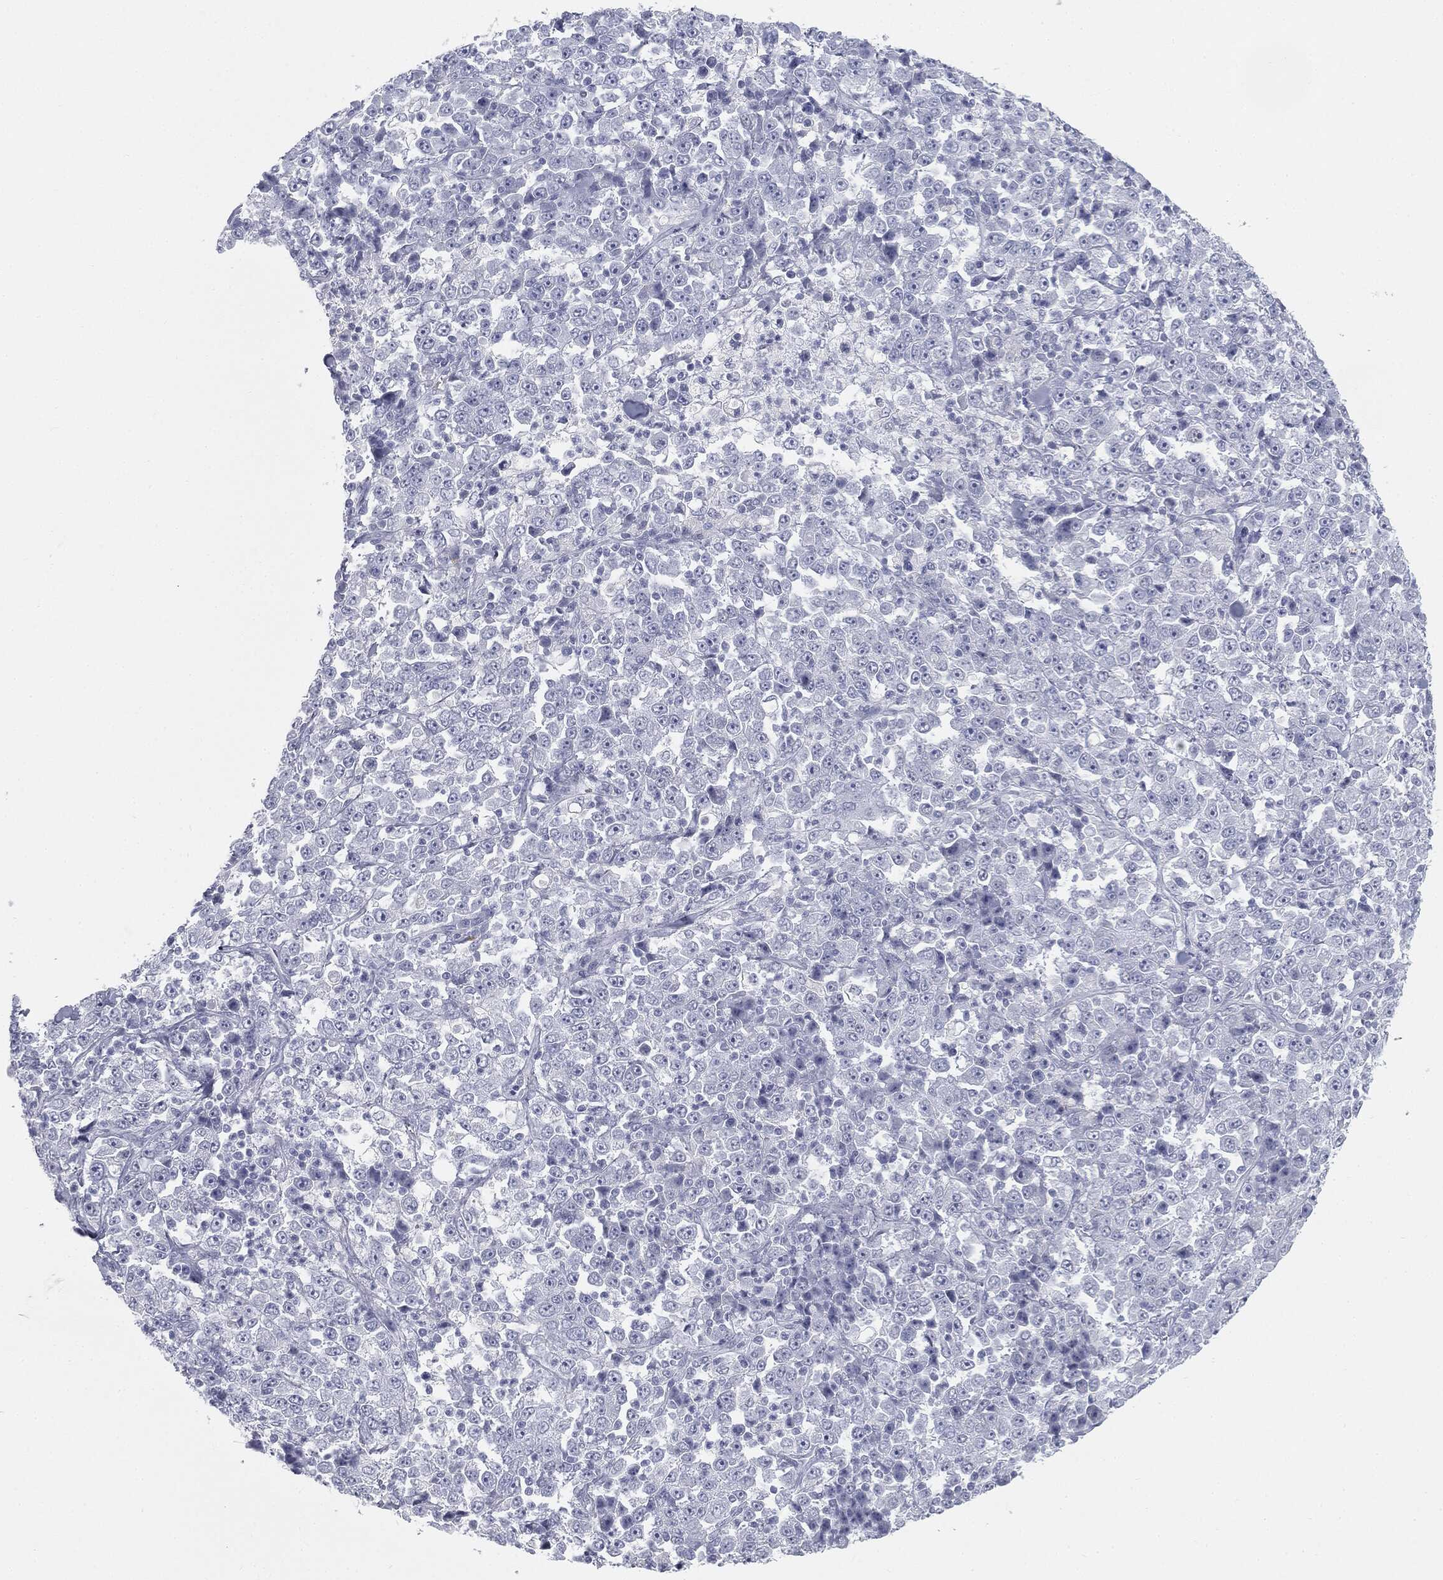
{"staining": {"intensity": "negative", "quantity": "none", "location": "none"}, "tissue": "stomach cancer", "cell_type": "Tumor cells", "image_type": "cancer", "snomed": [{"axis": "morphology", "description": "Normal tissue, NOS"}, {"axis": "morphology", "description": "Adenocarcinoma, NOS"}, {"axis": "topography", "description": "Stomach, upper"}, {"axis": "topography", "description": "Stomach"}], "caption": "Tumor cells show no significant protein staining in stomach cancer (adenocarcinoma).", "gene": "TPO", "patient": {"sex": "male", "age": 59}}